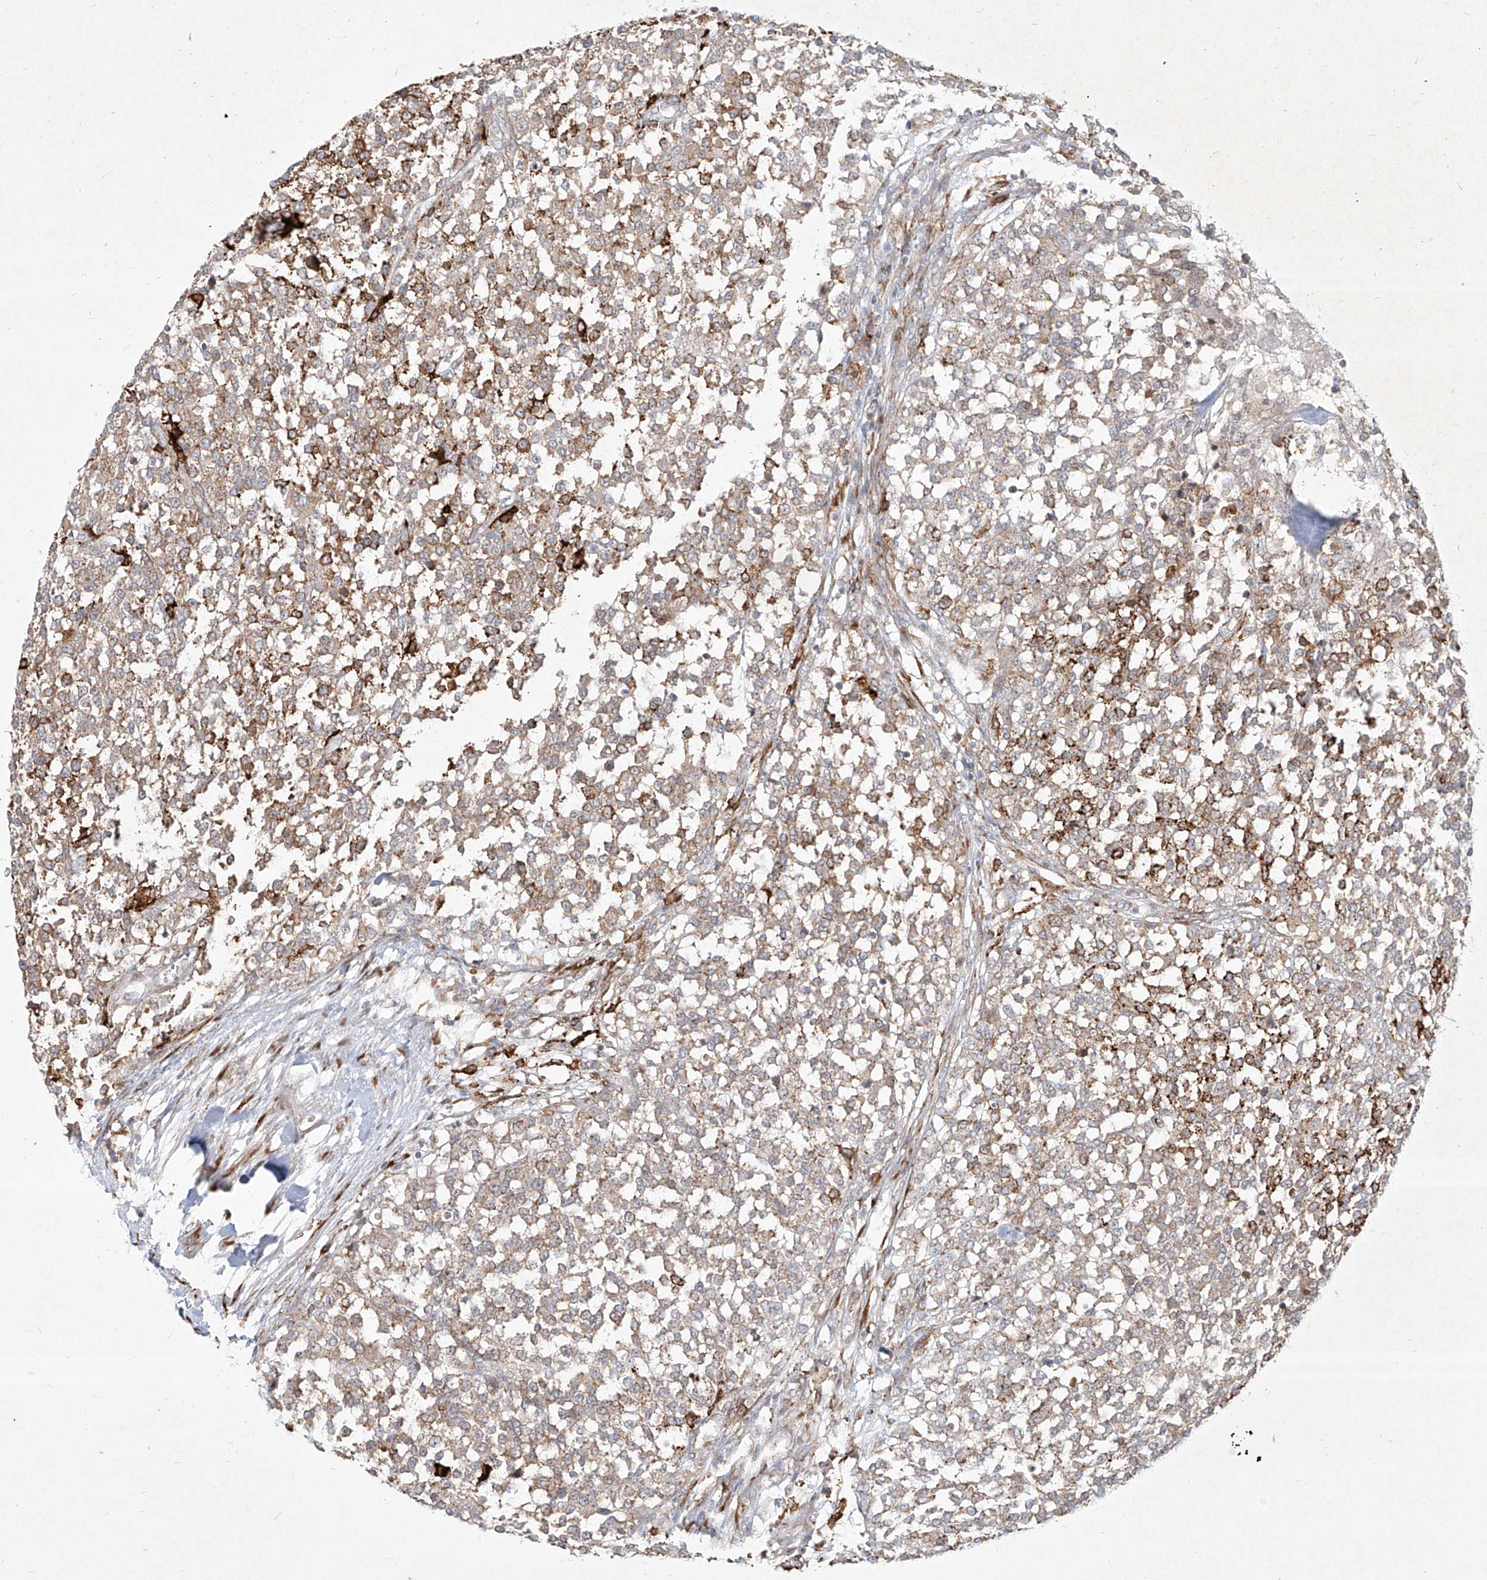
{"staining": {"intensity": "weak", "quantity": "25%-75%", "location": "cytoplasmic/membranous"}, "tissue": "testis cancer", "cell_type": "Tumor cells", "image_type": "cancer", "snomed": [{"axis": "morphology", "description": "Seminoma, NOS"}, {"axis": "topography", "description": "Testis"}], "caption": "Protein analysis of testis cancer tissue demonstrates weak cytoplasmic/membranous expression in approximately 25%-75% of tumor cells.", "gene": "CD209", "patient": {"sex": "male", "age": 59}}